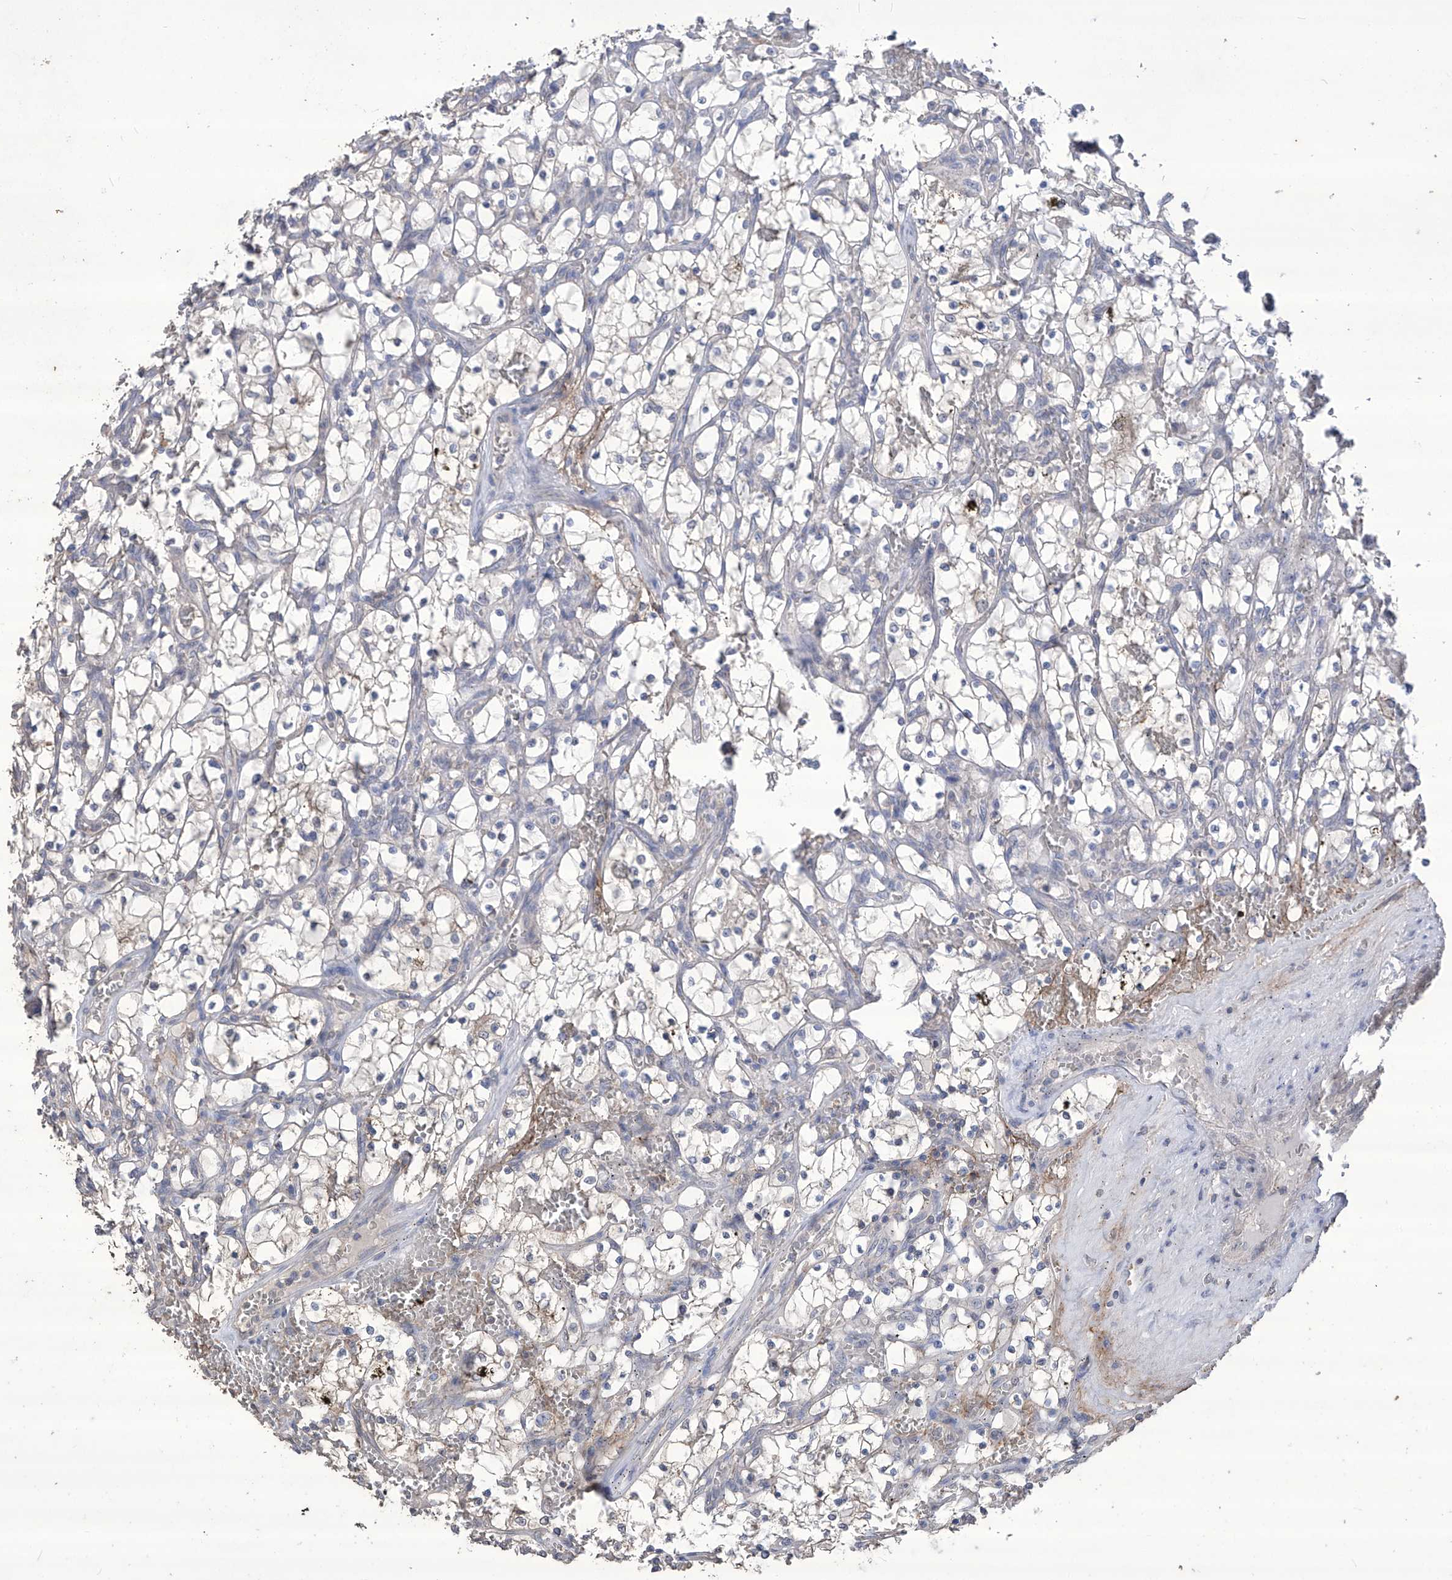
{"staining": {"intensity": "negative", "quantity": "none", "location": "none"}, "tissue": "renal cancer", "cell_type": "Tumor cells", "image_type": "cancer", "snomed": [{"axis": "morphology", "description": "Adenocarcinoma, NOS"}, {"axis": "topography", "description": "Kidney"}], "caption": "The micrograph exhibits no staining of tumor cells in adenocarcinoma (renal).", "gene": "TXNIP", "patient": {"sex": "female", "age": 69}}